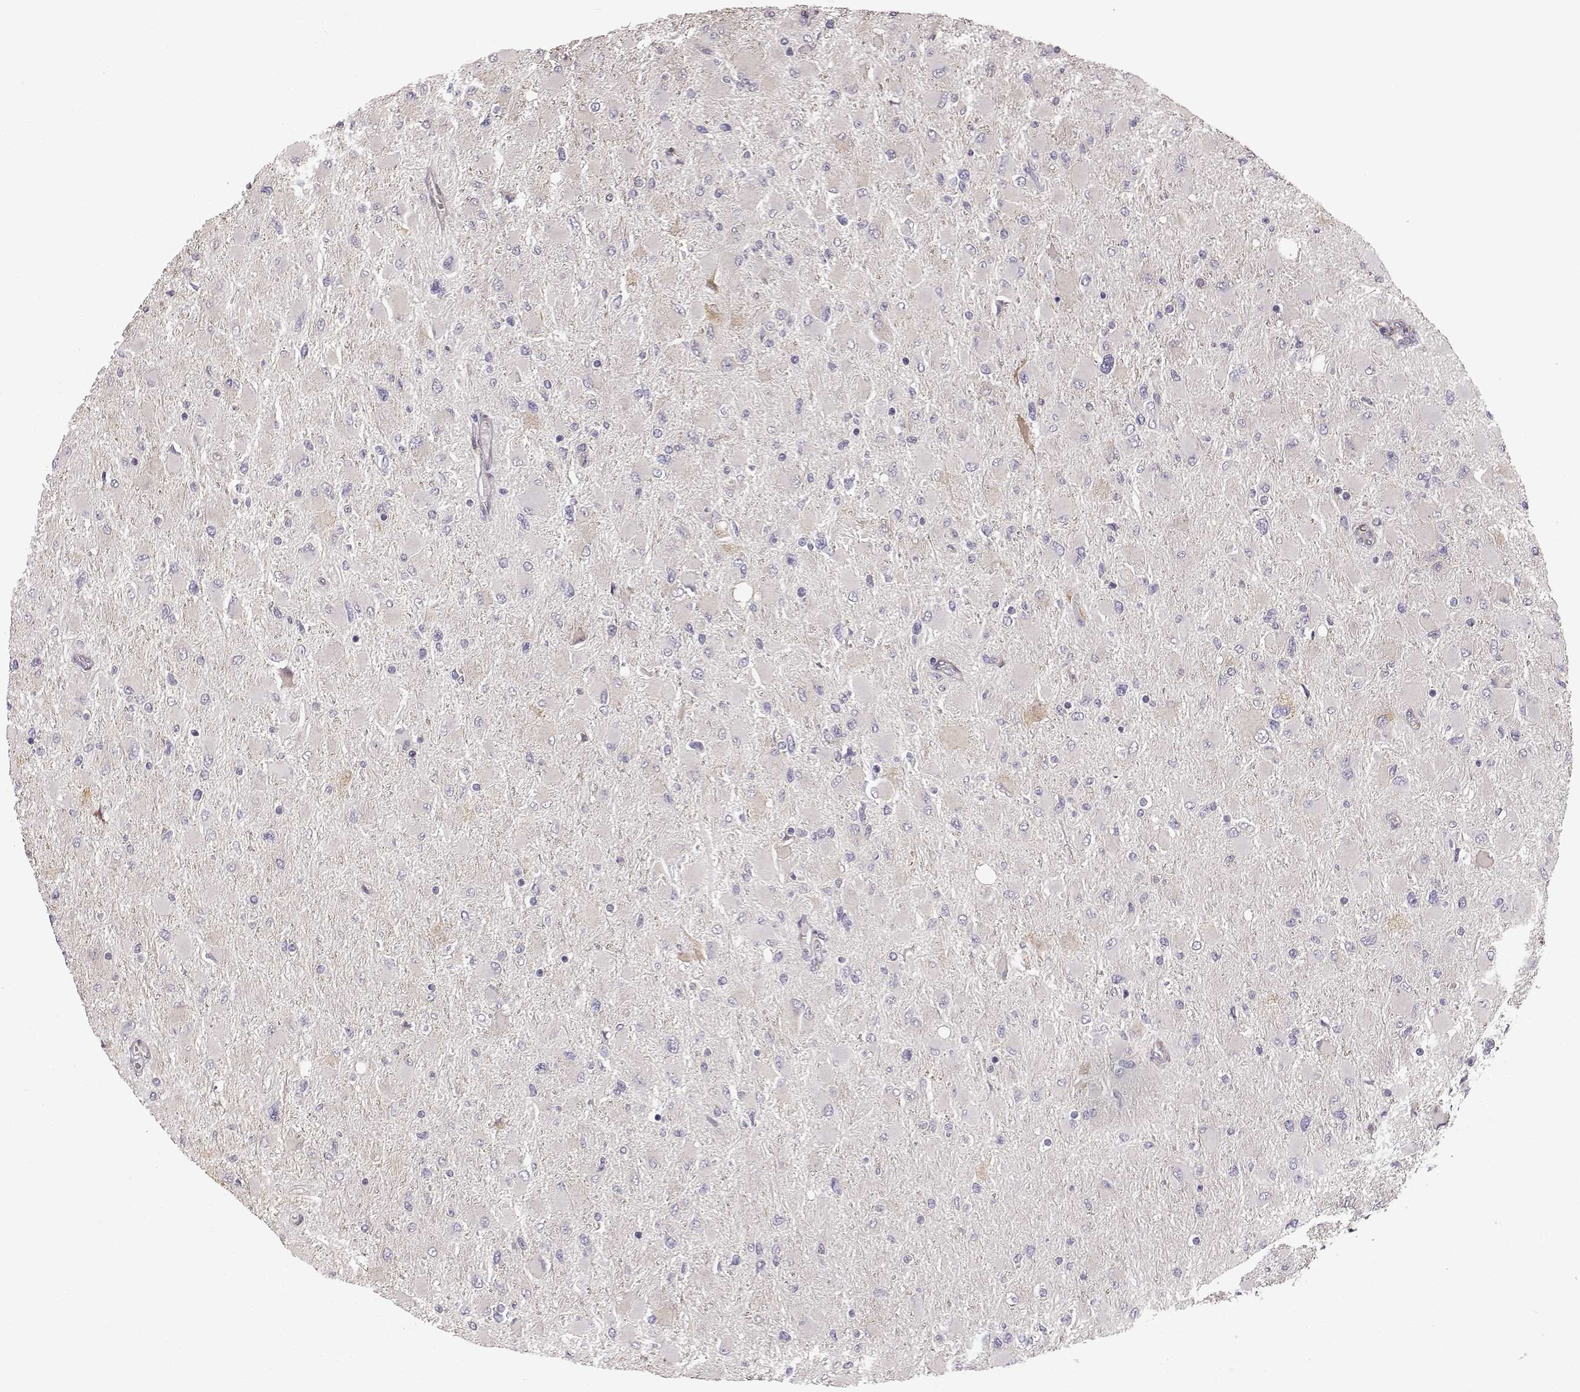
{"staining": {"intensity": "negative", "quantity": "none", "location": "none"}, "tissue": "glioma", "cell_type": "Tumor cells", "image_type": "cancer", "snomed": [{"axis": "morphology", "description": "Glioma, malignant, High grade"}, {"axis": "topography", "description": "Cerebral cortex"}], "caption": "The immunohistochemistry (IHC) micrograph has no significant positivity in tumor cells of glioma tissue.", "gene": "GHR", "patient": {"sex": "female", "age": 36}}